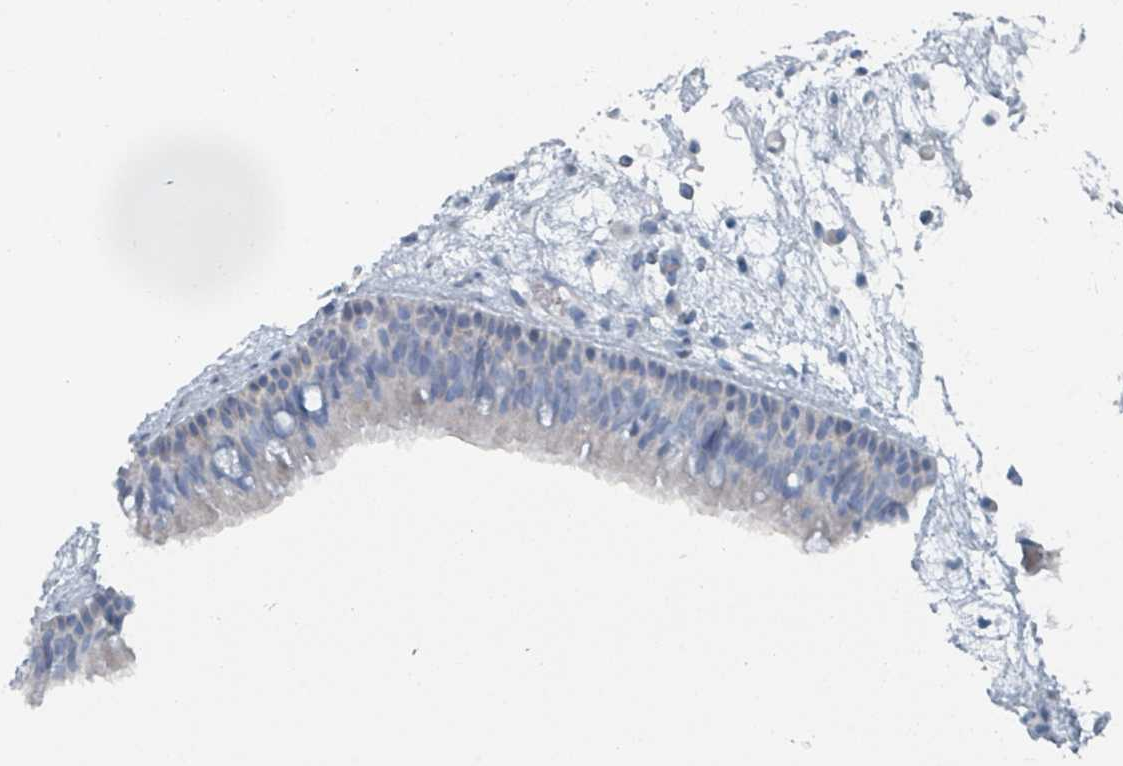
{"staining": {"intensity": "negative", "quantity": "none", "location": "none"}, "tissue": "nasopharynx", "cell_type": "Respiratory epithelial cells", "image_type": "normal", "snomed": [{"axis": "morphology", "description": "Normal tissue, NOS"}, {"axis": "morphology", "description": "Inflammation, NOS"}, {"axis": "morphology", "description": "Malignant melanoma, Metastatic site"}, {"axis": "topography", "description": "Nasopharynx"}], "caption": "A histopathology image of nasopharynx stained for a protein demonstrates no brown staining in respiratory epithelial cells. (Immunohistochemistry, brightfield microscopy, high magnification).", "gene": "GAMT", "patient": {"sex": "male", "age": 70}}